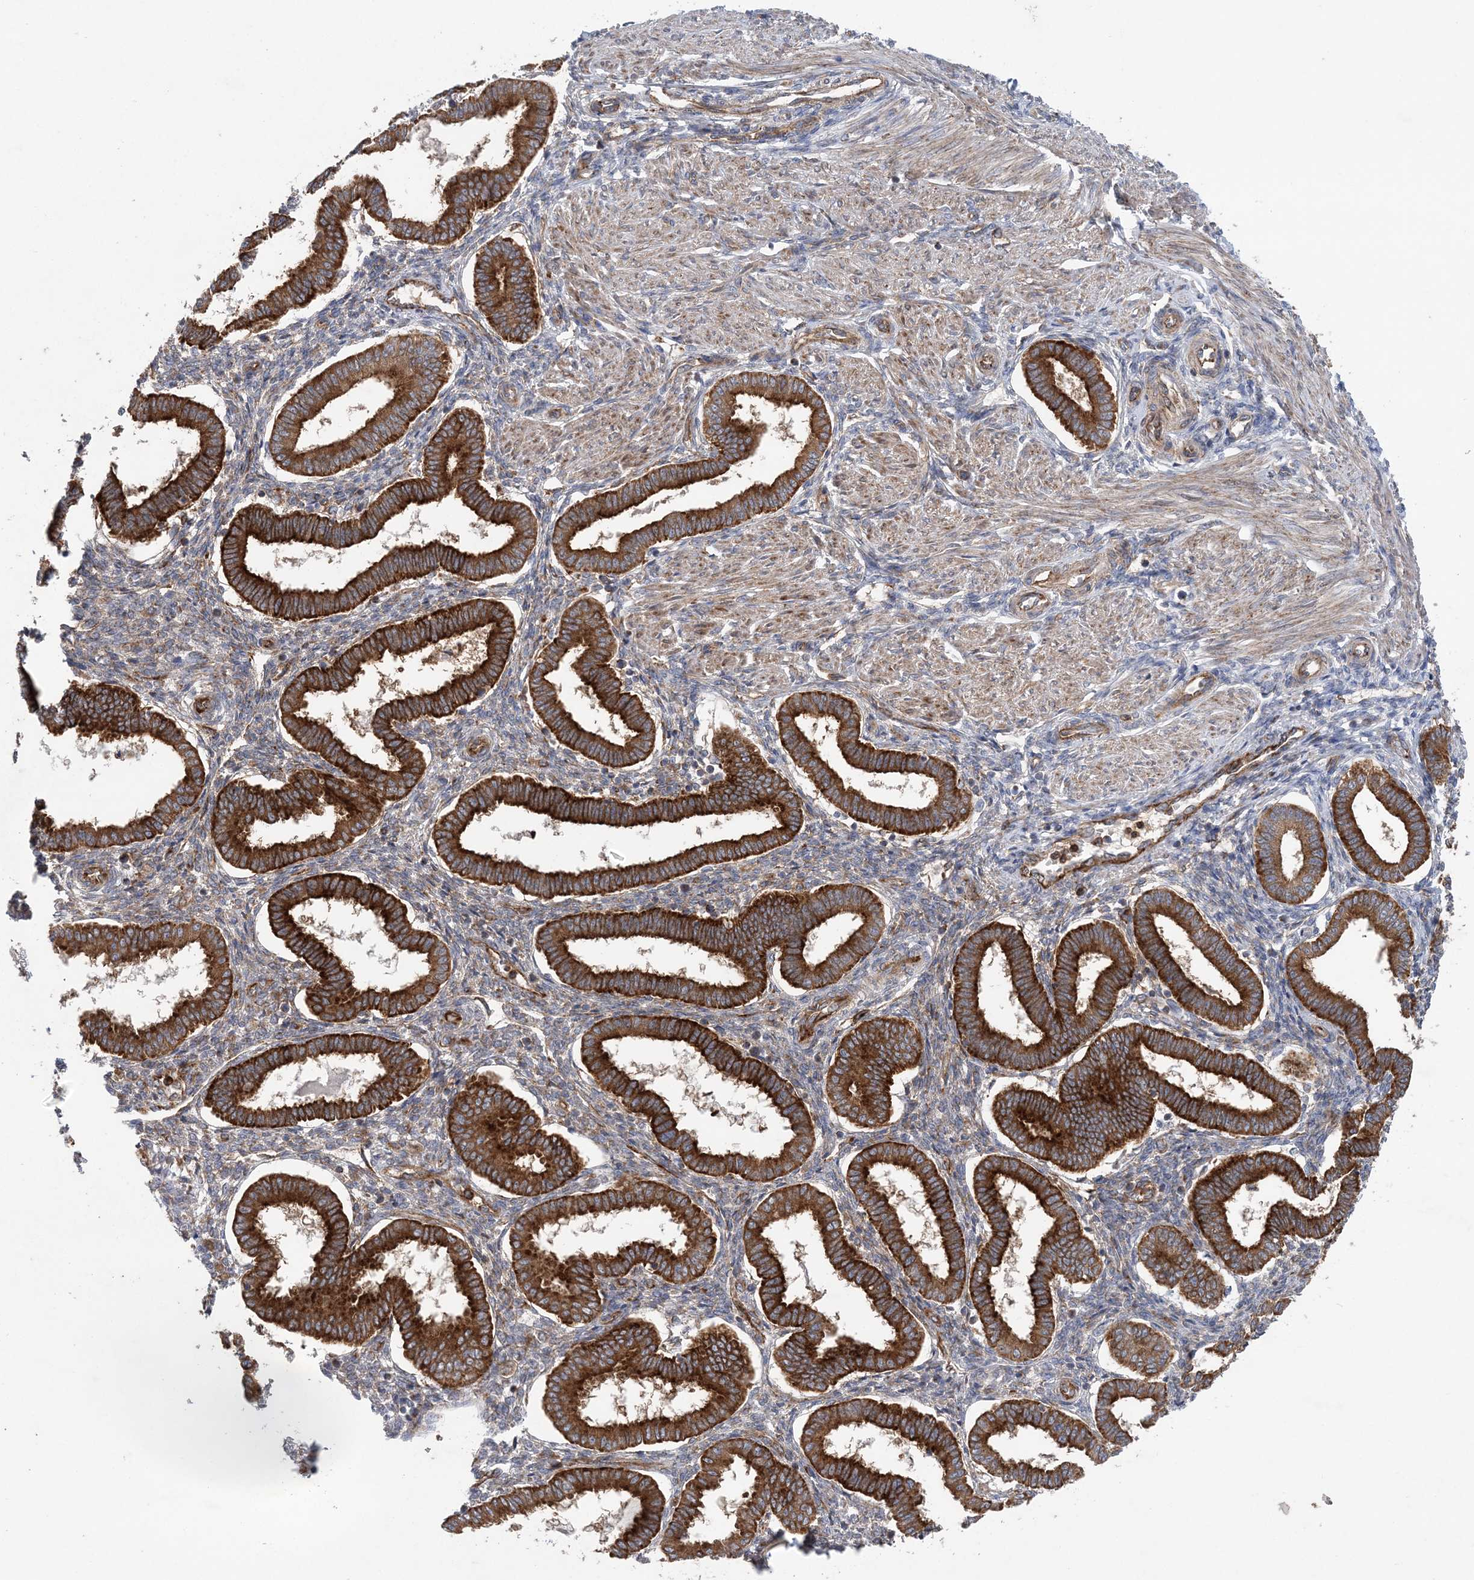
{"staining": {"intensity": "moderate", "quantity": "<25%", "location": "cytoplasmic/membranous"}, "tissue": "endometrium", "cell_type": "Cells in endometrial stroma", "image_type": "normal", "snomed": [{"axis": "morphology", "description": "Normal tissue, NOS"}, {"axis": "topography", "description": "Endometrium"}], "caption": "Moderate cytoplasmic/membranous protein positivity is identified in about <25% of cells in endometrial stroma in endometrium.", "gene": "PTTG1IP", "patient": {"sex": "female", "age": 24}}